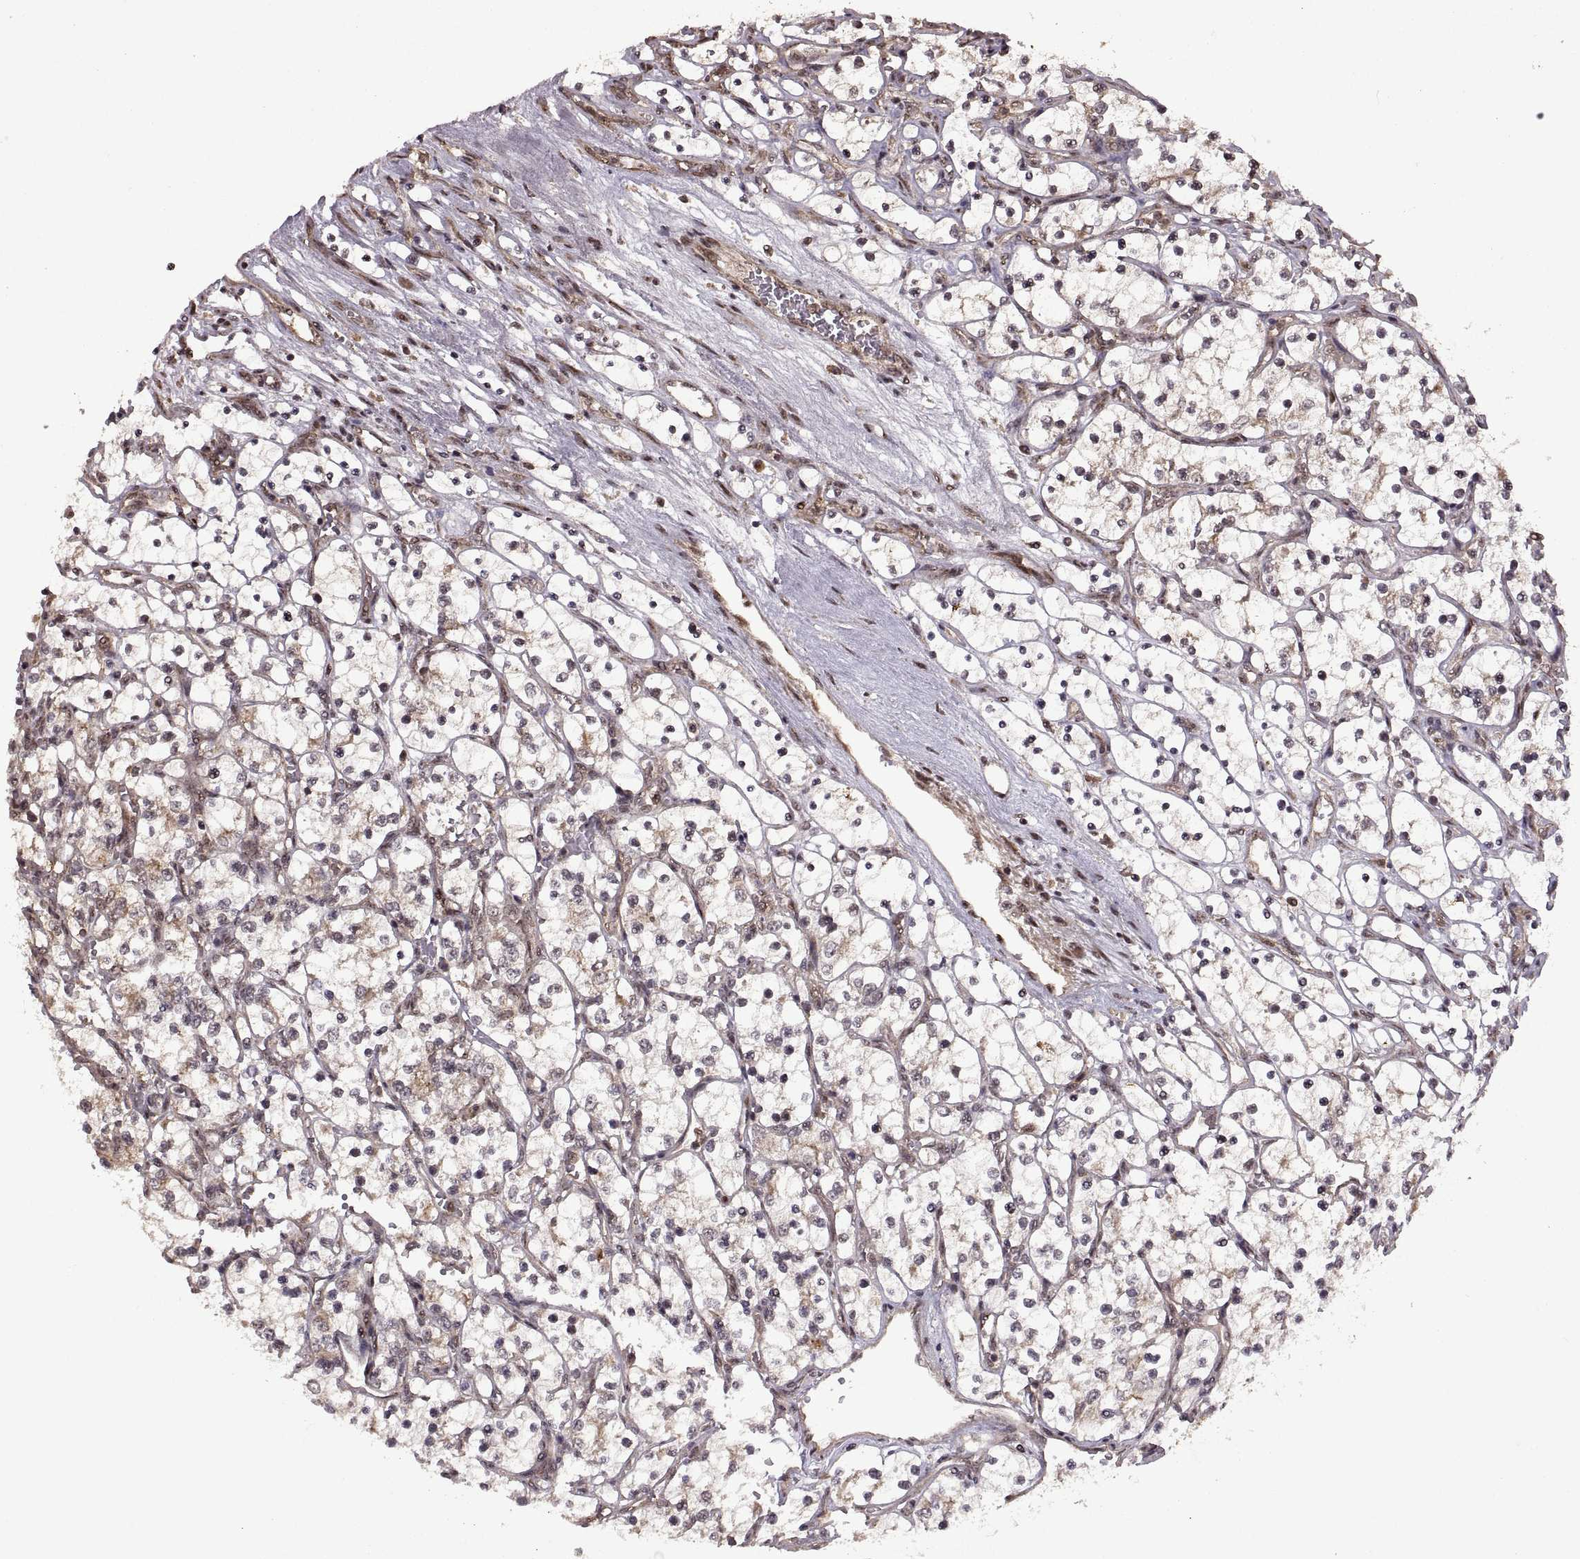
{"staining": {"intensity": "weak", "quantity": ">75%", "location": "cytoplasmic/membranous"}, "tissue": "renal cancer", "cell_type": "Tumor cells", "image_type": "cancer", "snomed": [{"axis": "morphology", "description": "Adenocarcinoma, NOS"}, {"axis": "topography", "description": "Kidney"}], "caption": "A low amount of weak cytoplasmic/membranous staining is identified in about >75% of tumor cells in renal cancer tissue.", "gene": "PTOV1", "patient": {"sex": "female", "age": 69}}